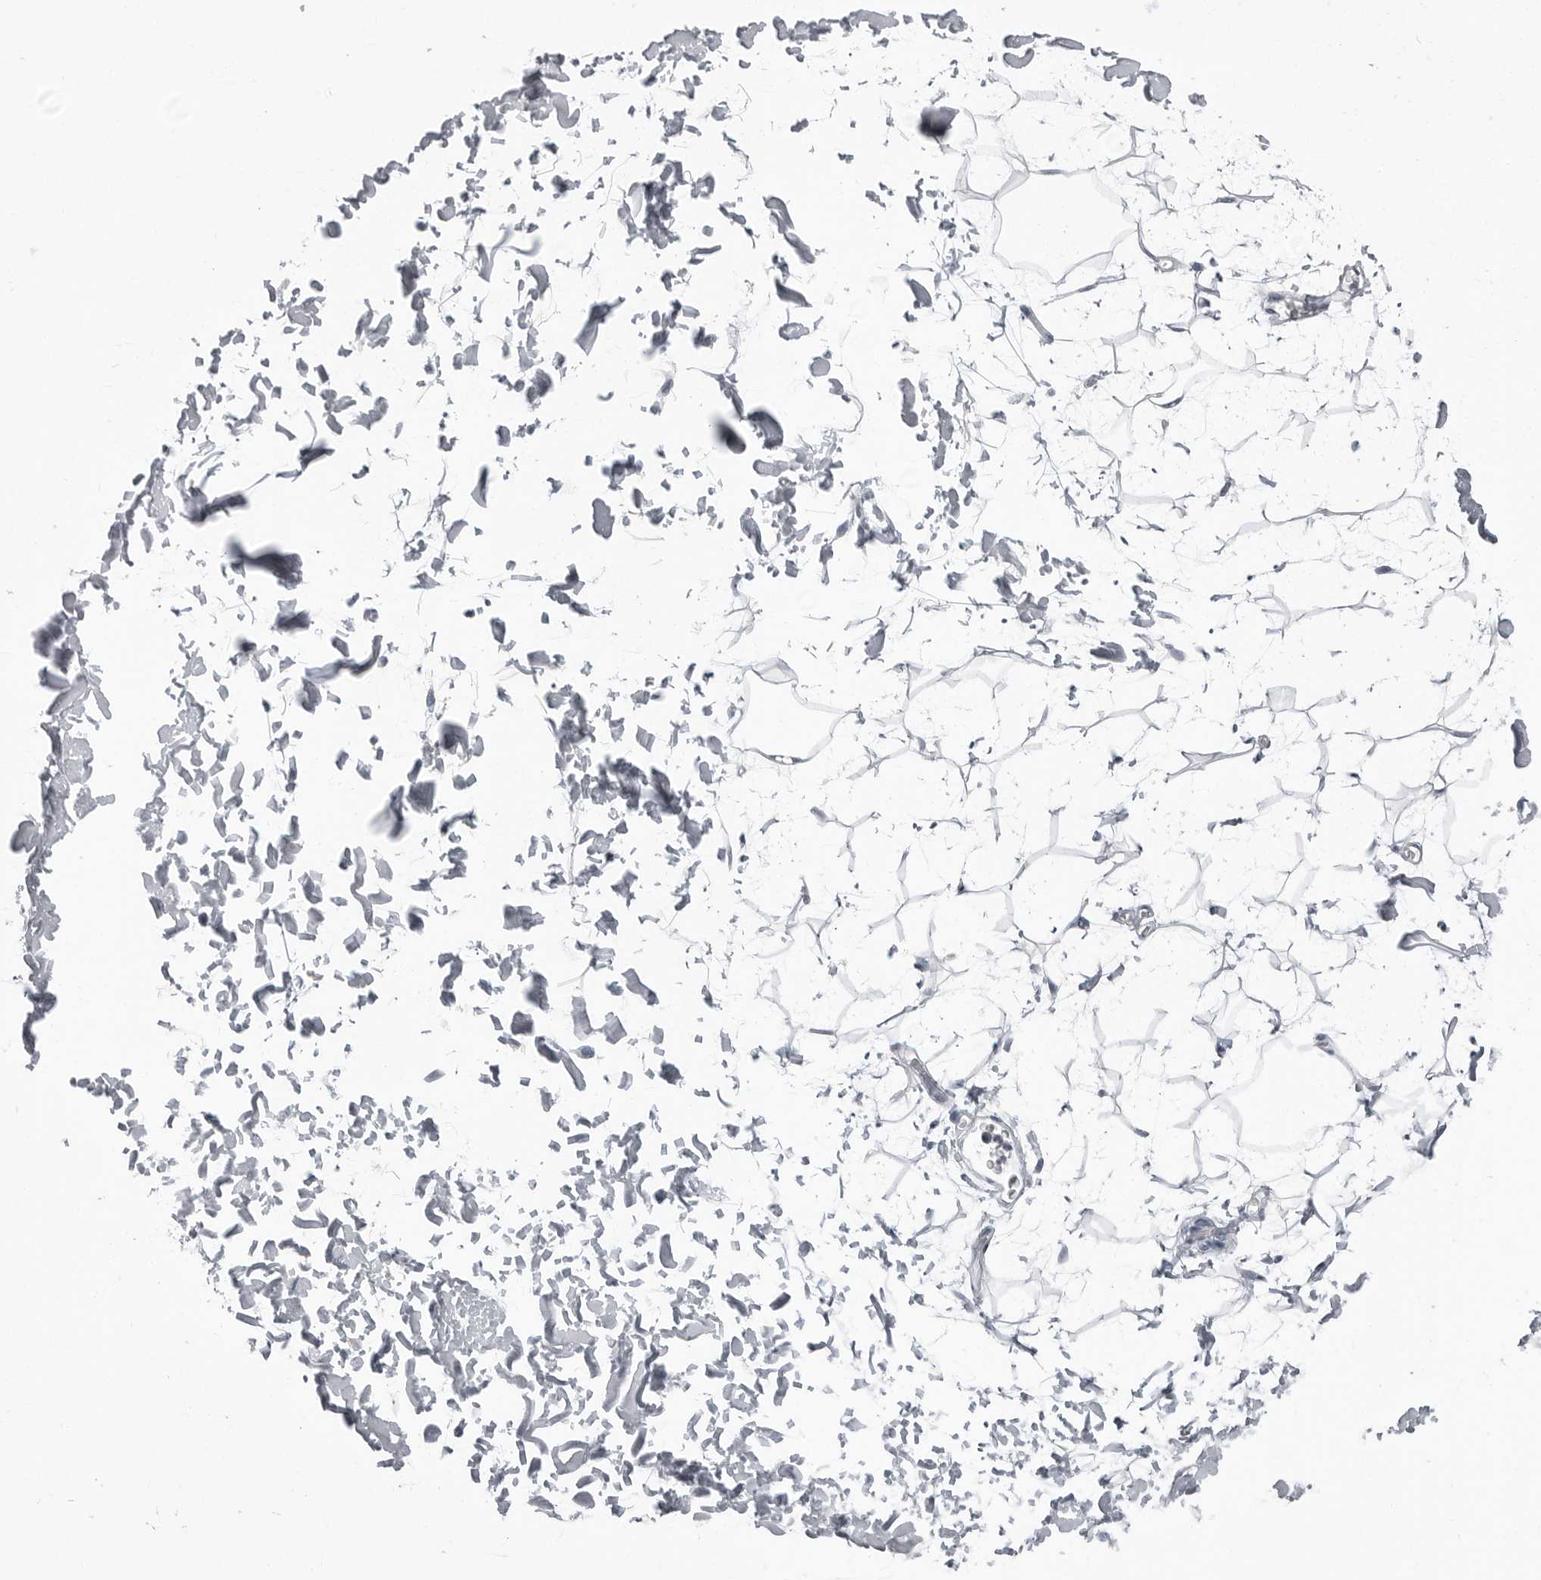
{"staining": {"intensity": "negative", "quantity": "none", "location": "none"}, "tissue": "adipose tissue", "cell_type": "Adipocytes", "image_type": "normal", "snomed": [{"axis": "morphology", "description": "Normal tissue, NOS"}, {"axis": "topography", "description": "Soft tissue"}], "caption": "Immunohistochemical staining of normal adipose tissue exhibits no significant staining in adipocytes.", "gene": "SPINK1", "patient": {"sex": "male", "age": 72}}